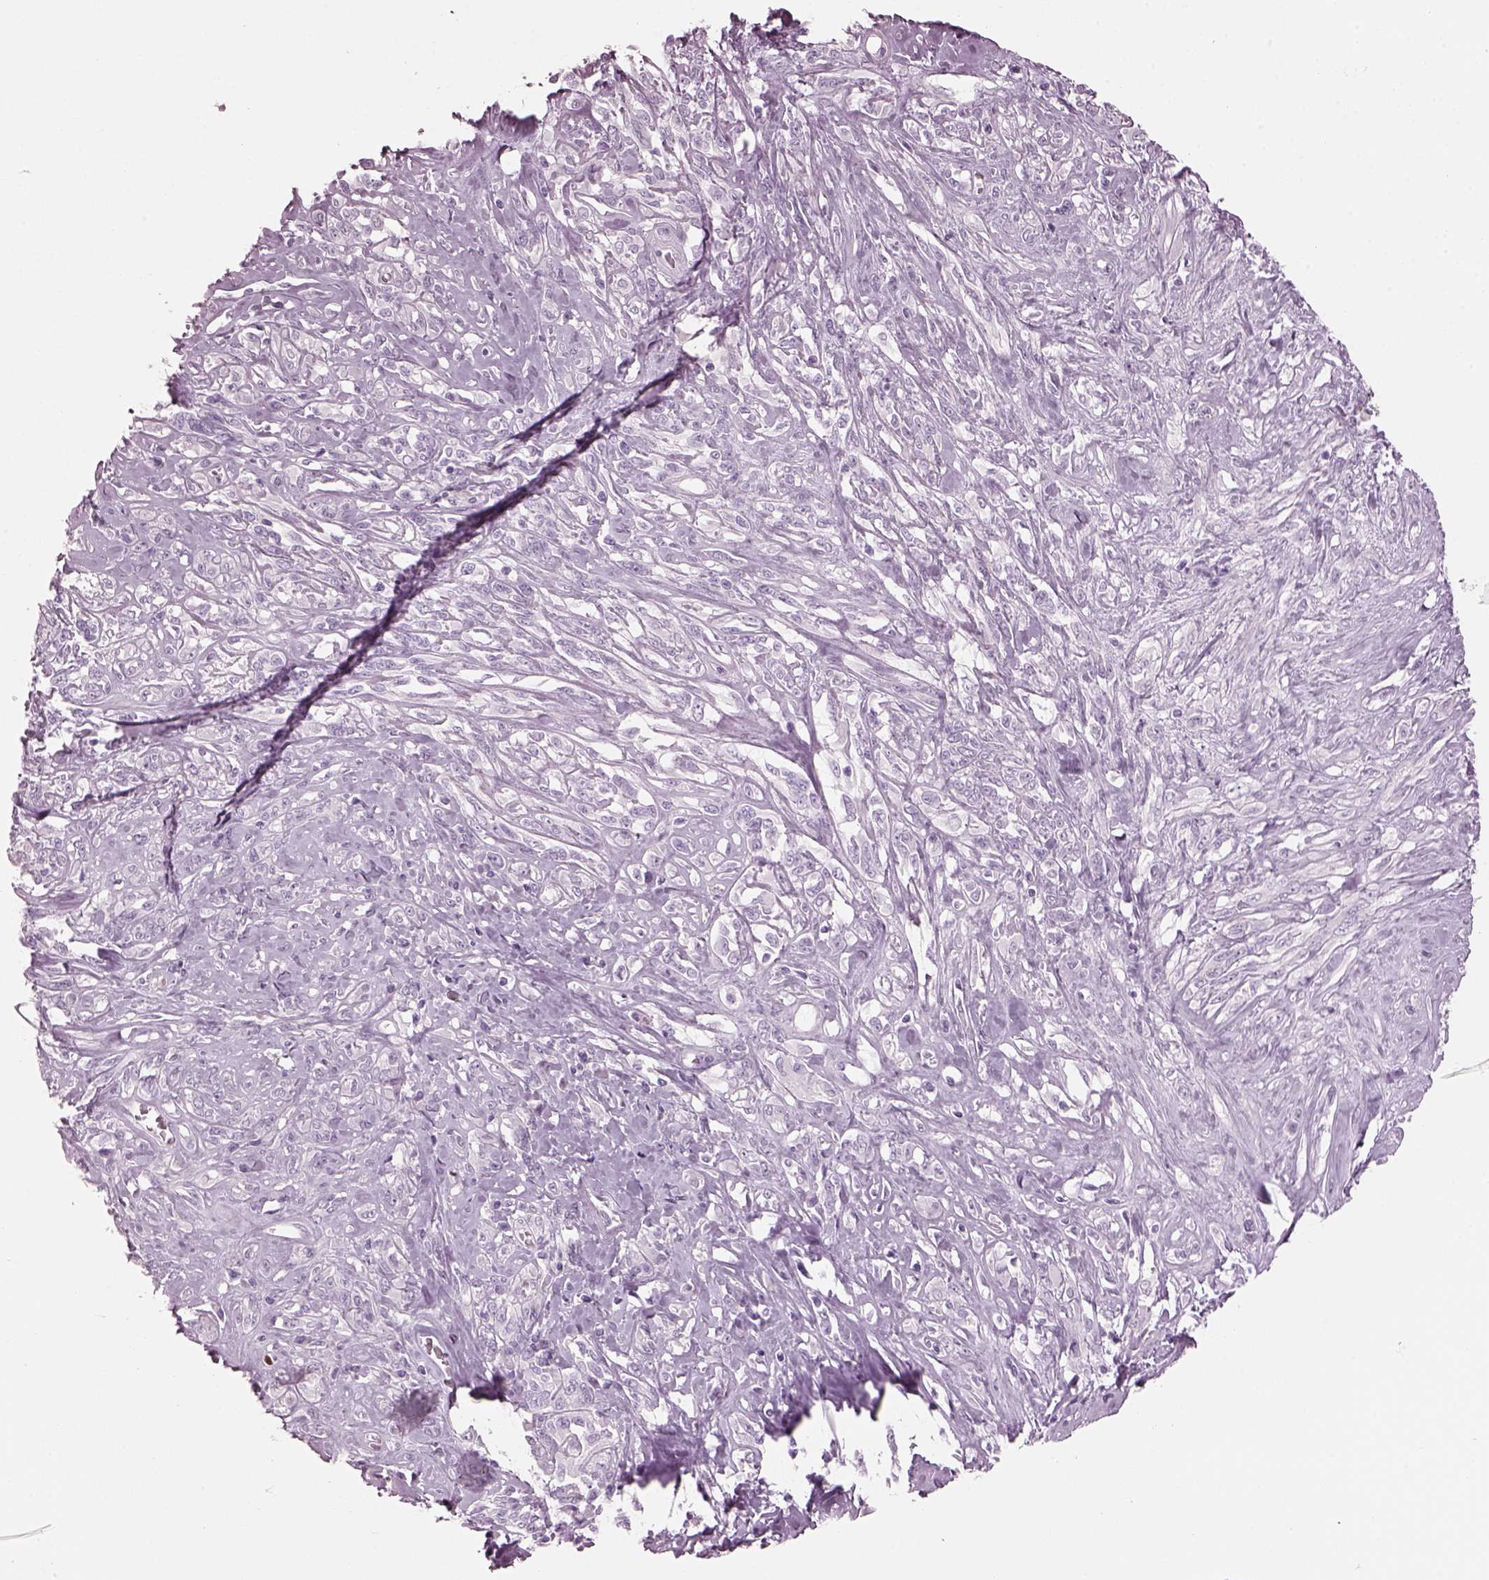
{"staining": {"intensity": "negative", "quantity": "none", "location": "none"}, "tissue": "melanoma", "cell_type": "Tumor cells", "image_type": "cancer", "snomed": [{"axis": "morphology", "description": "Malignant melanoma, NOS"}, {"axis": "topography", "description": "Skin"}], "caption": "Immunohistochemical staining of malignant melanoma shows no significant positivity in tumor cells.", "gene": "HYDIN", "patient": {"sex": "female", "age": 91}}